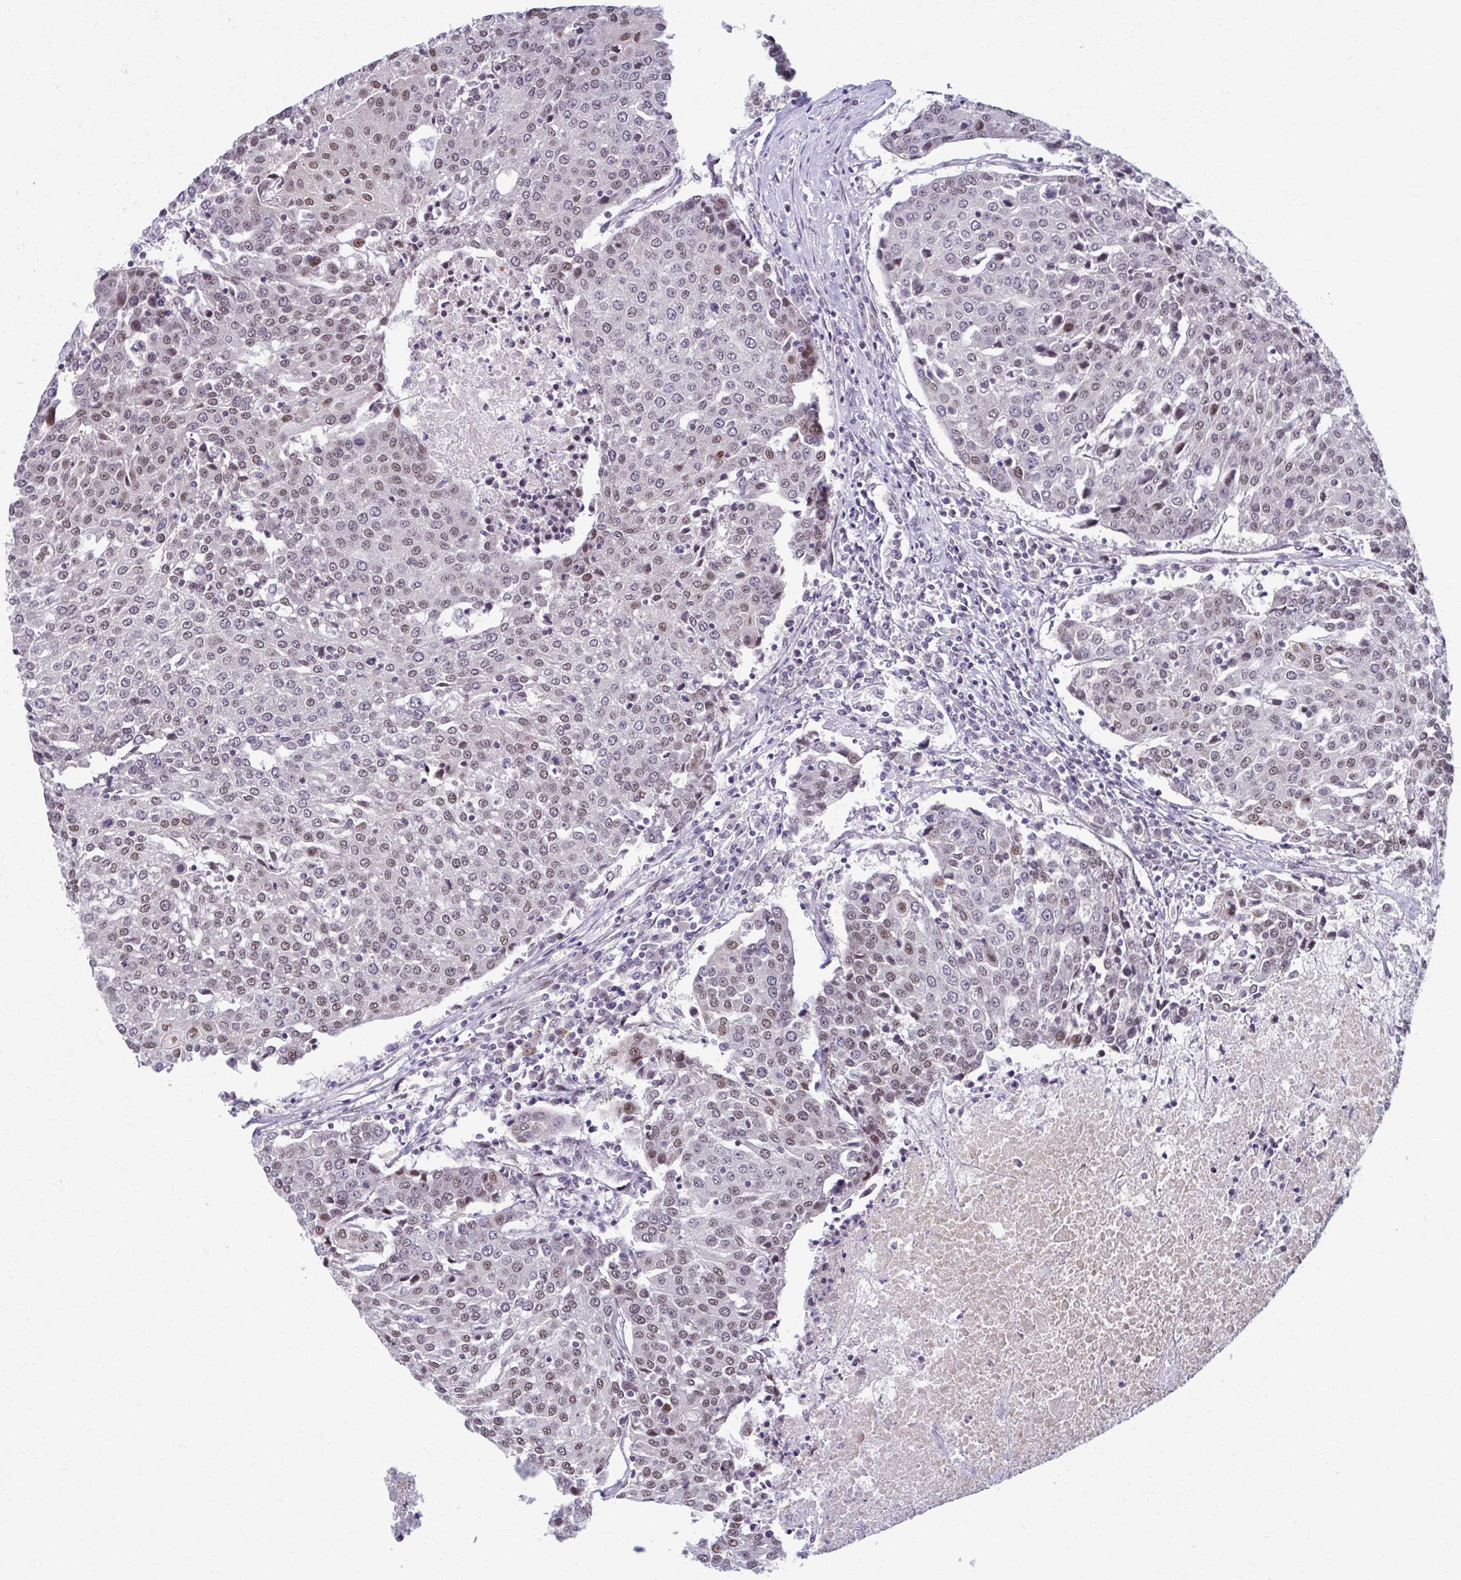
{"staining": {"intensity": "weak", "quantity": "25%-75%", "location": "nuclear"}, "tissue": "urothelial cancer", "cell_type": "Tumor cells", "image_type": "cancer", "snomed": [{"axis": "morphology", "description": "Urothelial carcinoma, High grade"}, {"axis": "topography", "description": "Urinary bladder"}], "caption": "High-grade urothelial carcinoma was stained to show a protein in brown. There is low levels of weak nuclear expression in about 25%-75% of tumor cells. The protein of interest is shown in brown color, while the nuclei are stained blue.", "gene": "SETBP1", "patient": {"sex": "female", "age": 85}}